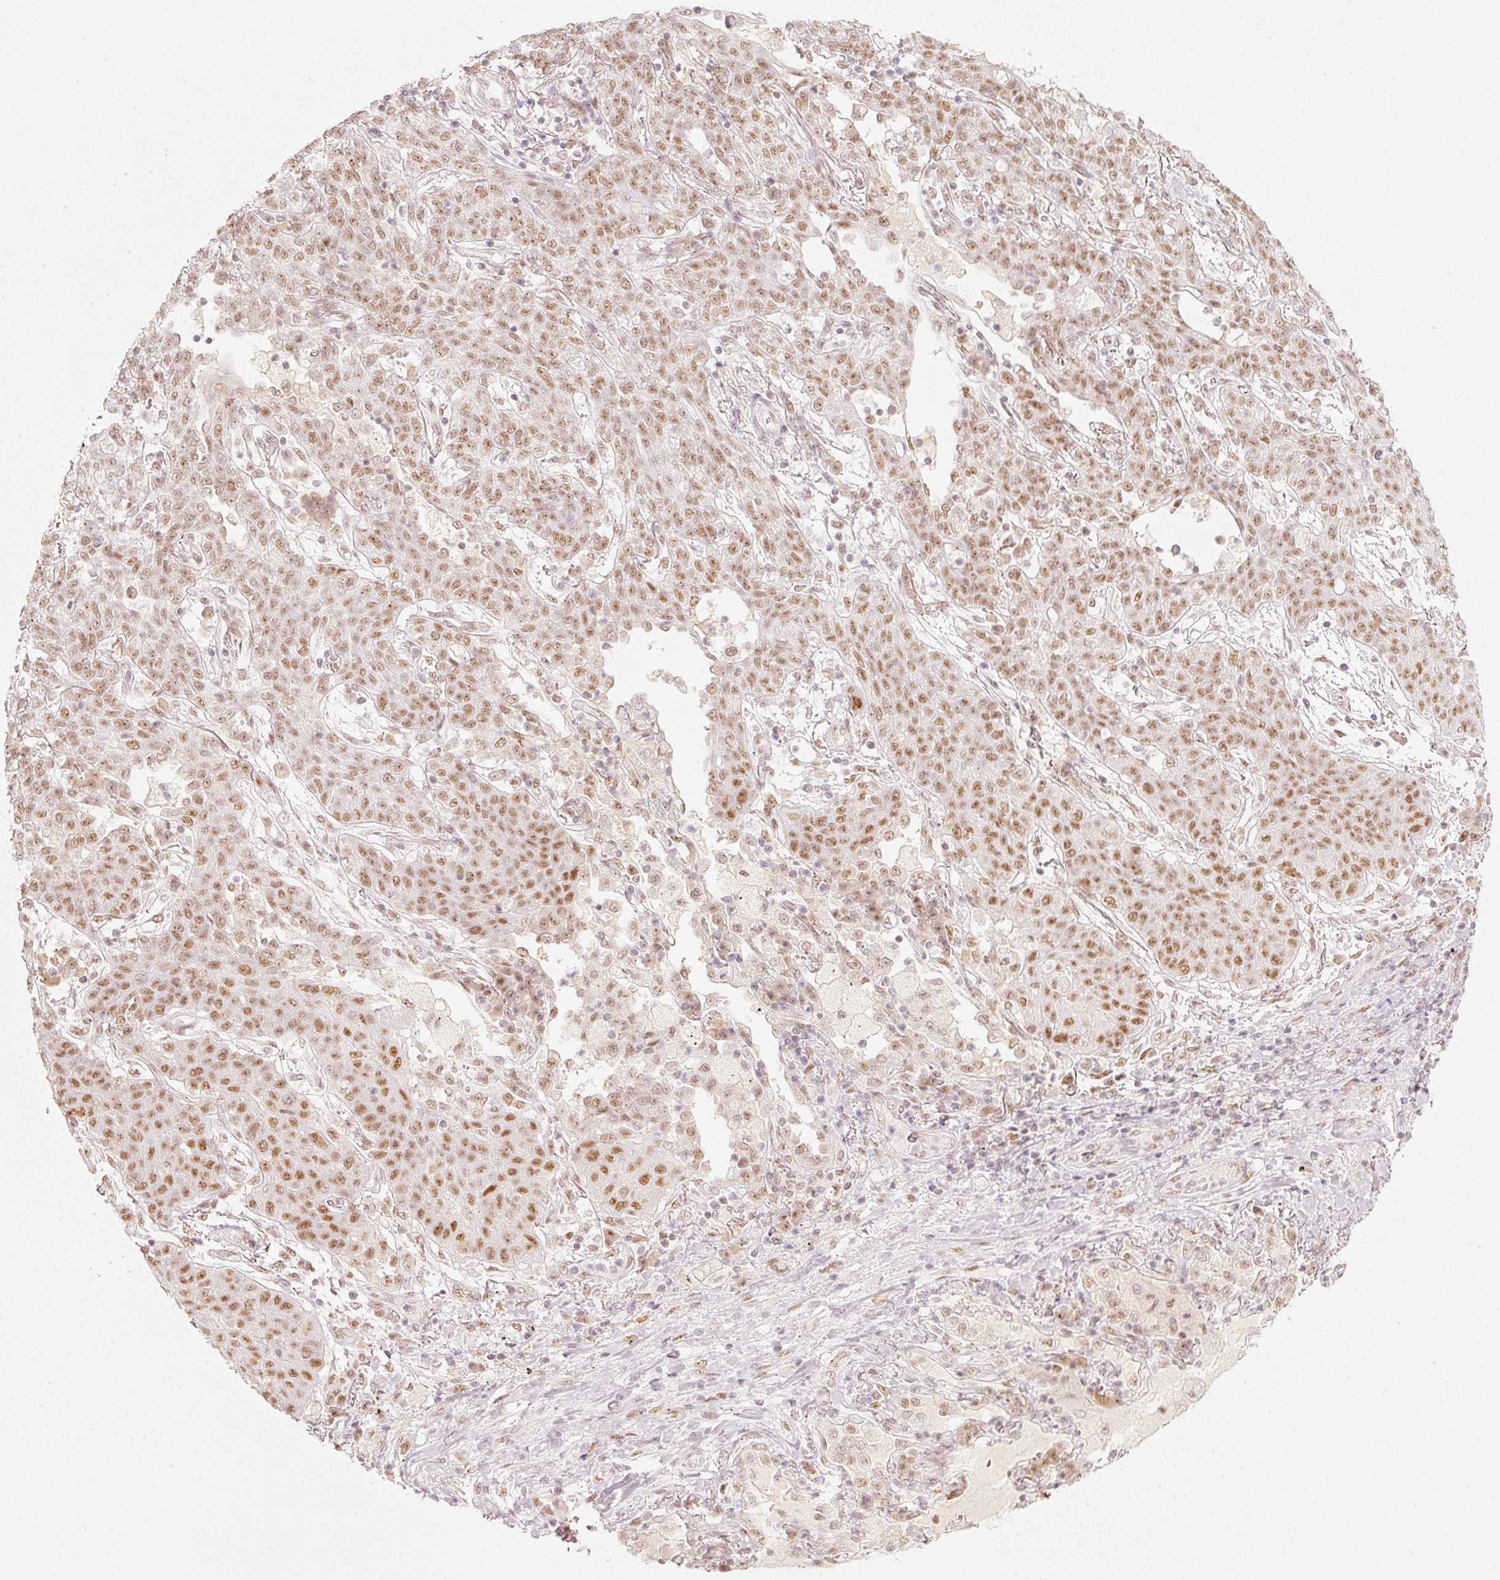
{"staining": {"intensity": "moderate", "quantity": ">75%", "location": "nuclear"}, "tissue": "lung cancer", "cell_type": "Tumor cells", "image_type": "cancer", "snomed": [{"axis": "morphology", "description": "Squamous cell carcinoma, NOS"}, {"axis": "topography", "description": "Lung"}], "caption": "Approximately >75% of tumor cells in human lung cancer (squamous cell carcinoma) show moderate nuclear protein staining as visualized by brown immunohistochemical staining.", "gene": "PPP1R10", "patient": {"sex": "female", "age": 70}}